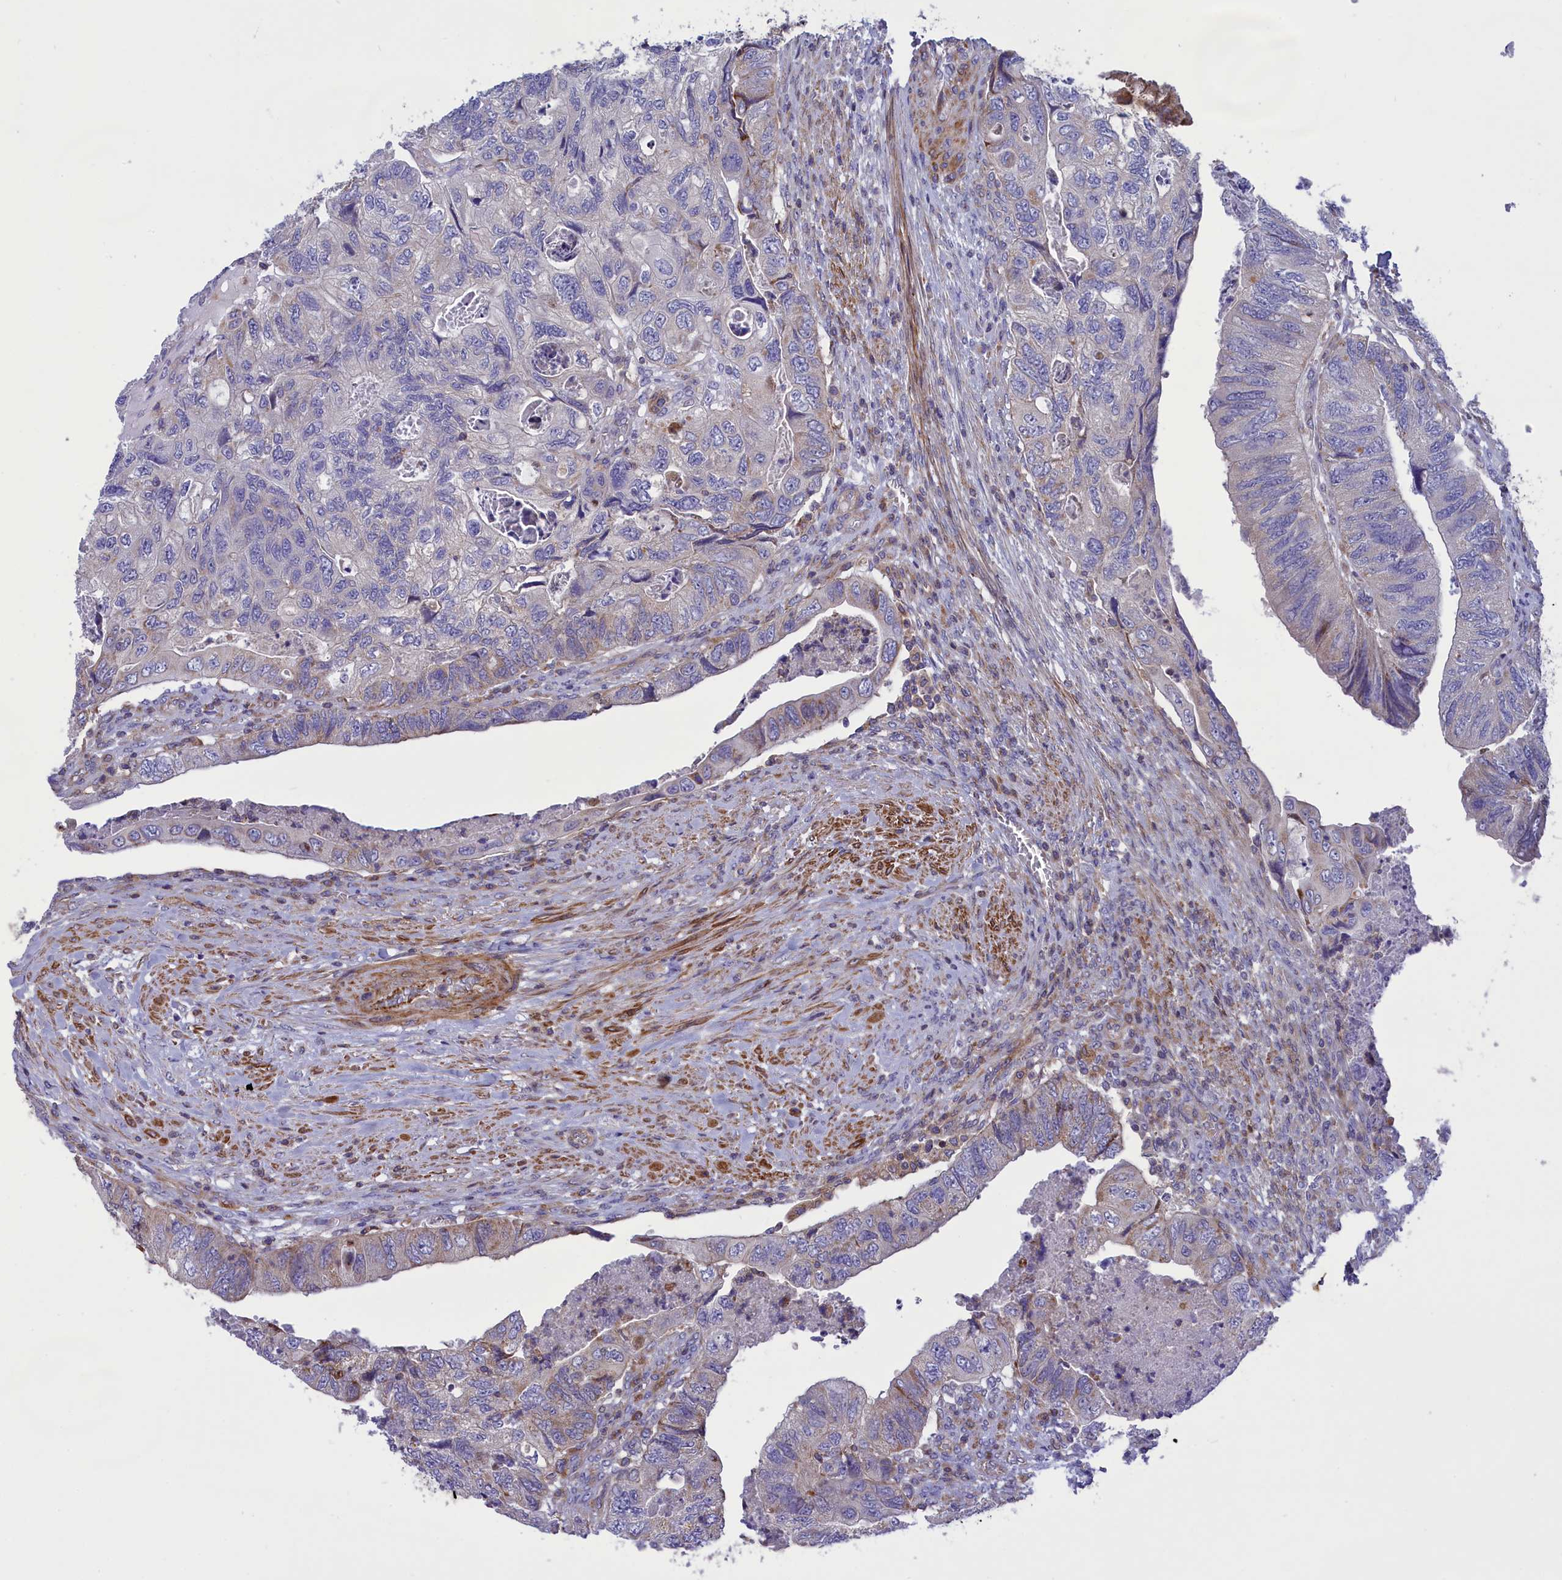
{"staining": {"intensity": "weak", "quantity": "<25%", "location": "cytoplasmic/membranous"}, "tissue": "colorectal cancer", "cell_type": "Tumor cells", "image_type": "cancer", "snomed": [{"axis": "morphology", "description": "Adenocarcinoma, NOS"}, {"axis": "topography", "description": "Rectum"}], "caption": "This is a histopathology image of IHC staining of colorectal adenocarcinoma, which shows no positivity in tumor cells.", "gene": "CORO7-PAM16", "patient": {"sex": "male", "age": 63}}